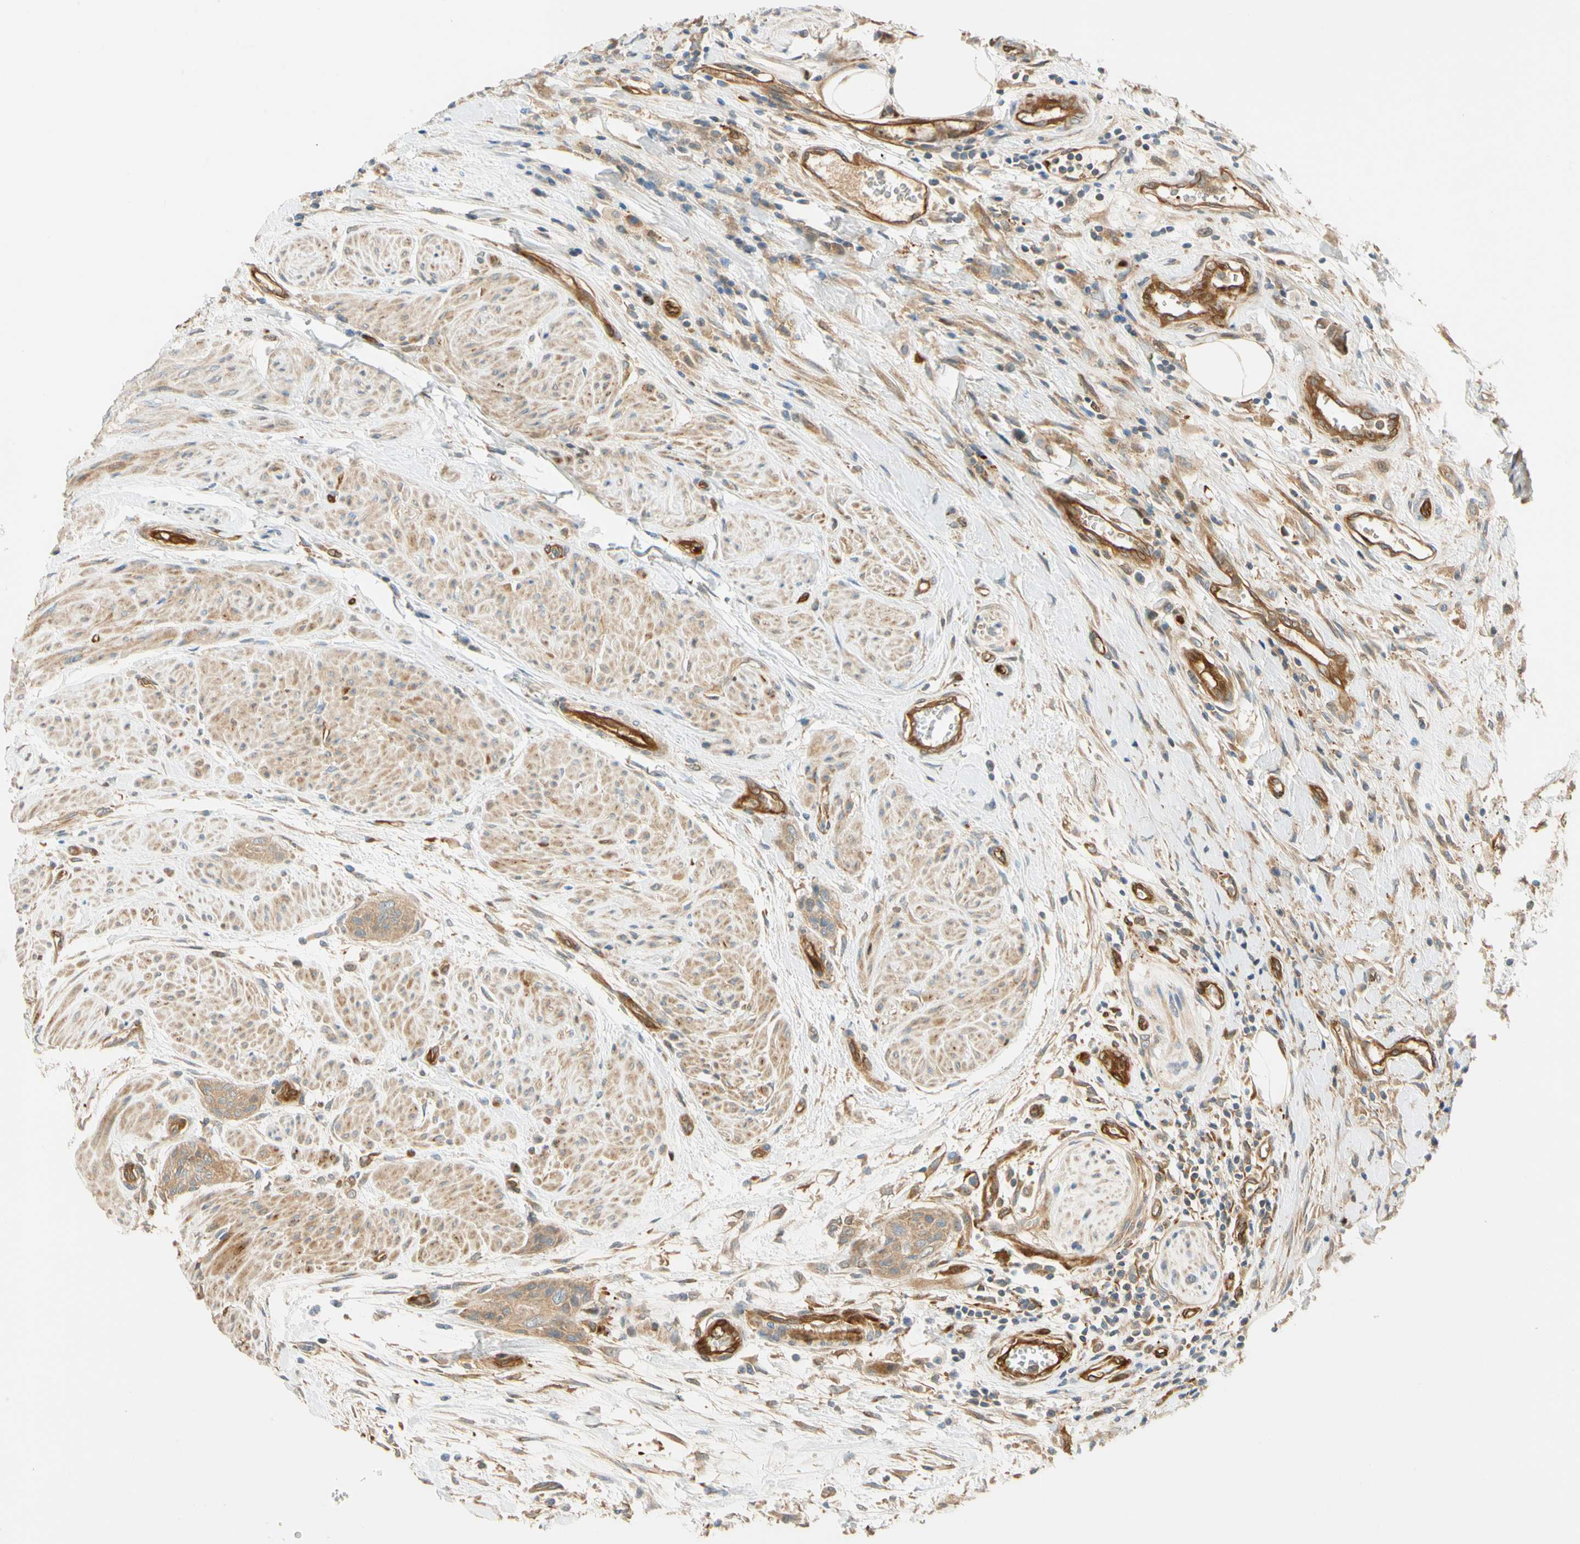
{"staining": {"intensity": "moderate", "quantity": ">75%", "location": "cytoplasmic/membranous"}, "tissue": "urothelial cancer", "cell_type": "Tumor cells", "image_type": "cancer", "snomed": [{"axis": "morphology", "description": "Urothelial carcinoma, High grade"}, {"axis": "topography", "description": "Urinary bladder"}], "caption": "The immunohistochemical stain shows moderate cytoplasmic/membranous expression in tumor cells of high-grade urothelial carcinoma tissue.", "gene": "PARP14", "patient": {"sex": "male", "age": 35}}